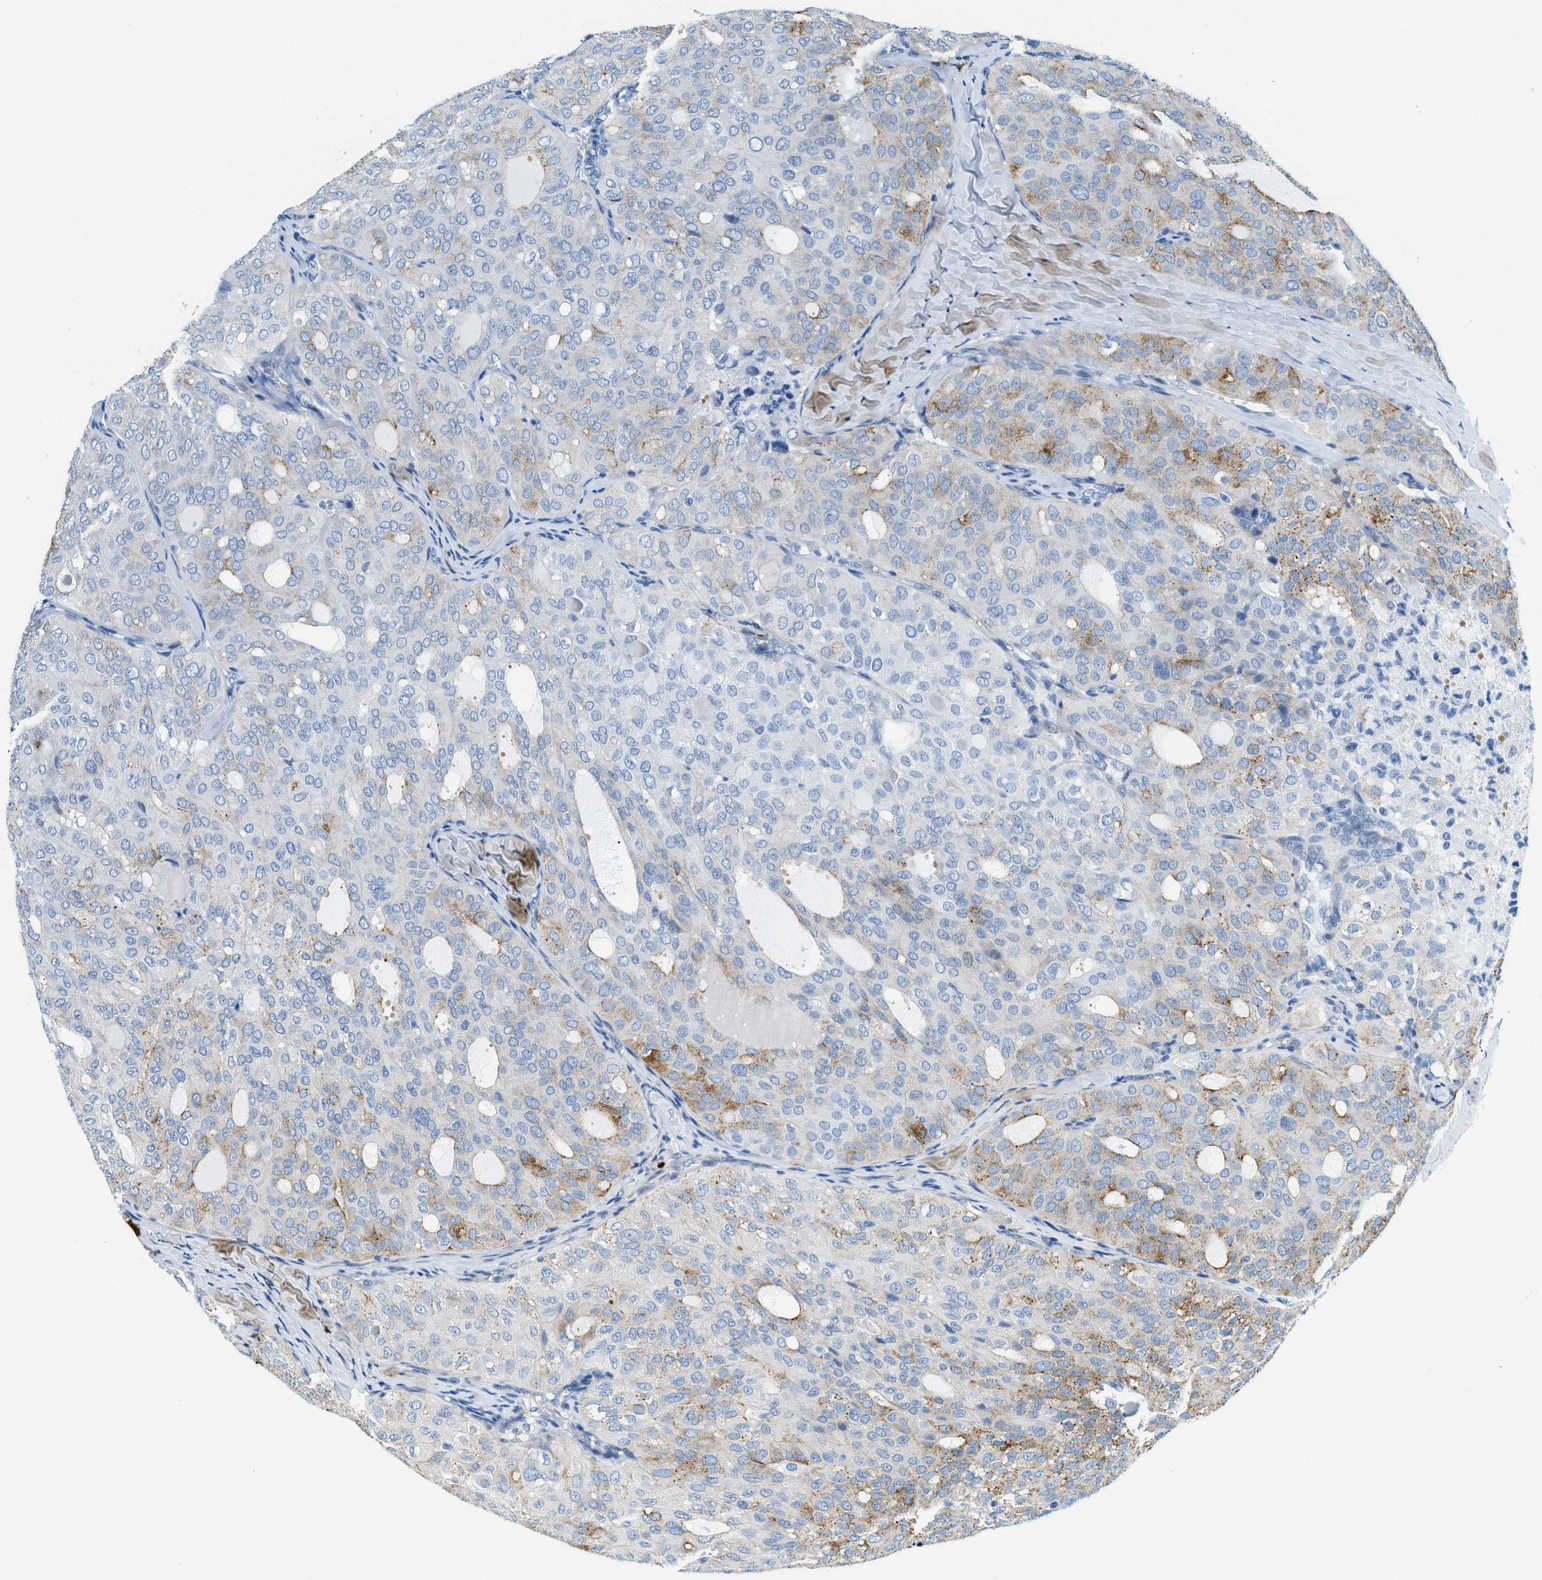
{"staining": {"intensity": "moderate", "quantity": "<25%", "location": "cytoplasmic/membranous"}, "tissue": "thyroid cancer", "cell_type": "Tumor cells", "image_type": "cancer", "snomed": [{"axis": "morphology", "description": "Follicular adenoma carcinoma, NOS"}, {"axis": "topography", "description": "Thyroid gland"}], "caption": "Tumor cells show low levels of moderate cytoplasmic/membranous expression in about <25% of cells in human follicular adenoma carcinoma (thyroid). The staining was performed using DAB, with brown indicating positive protein expression. Nuclei are stained blue with hematoxylin.", "gene": "TPSAB1", "patient": {"sex": "male", "age": 75}}